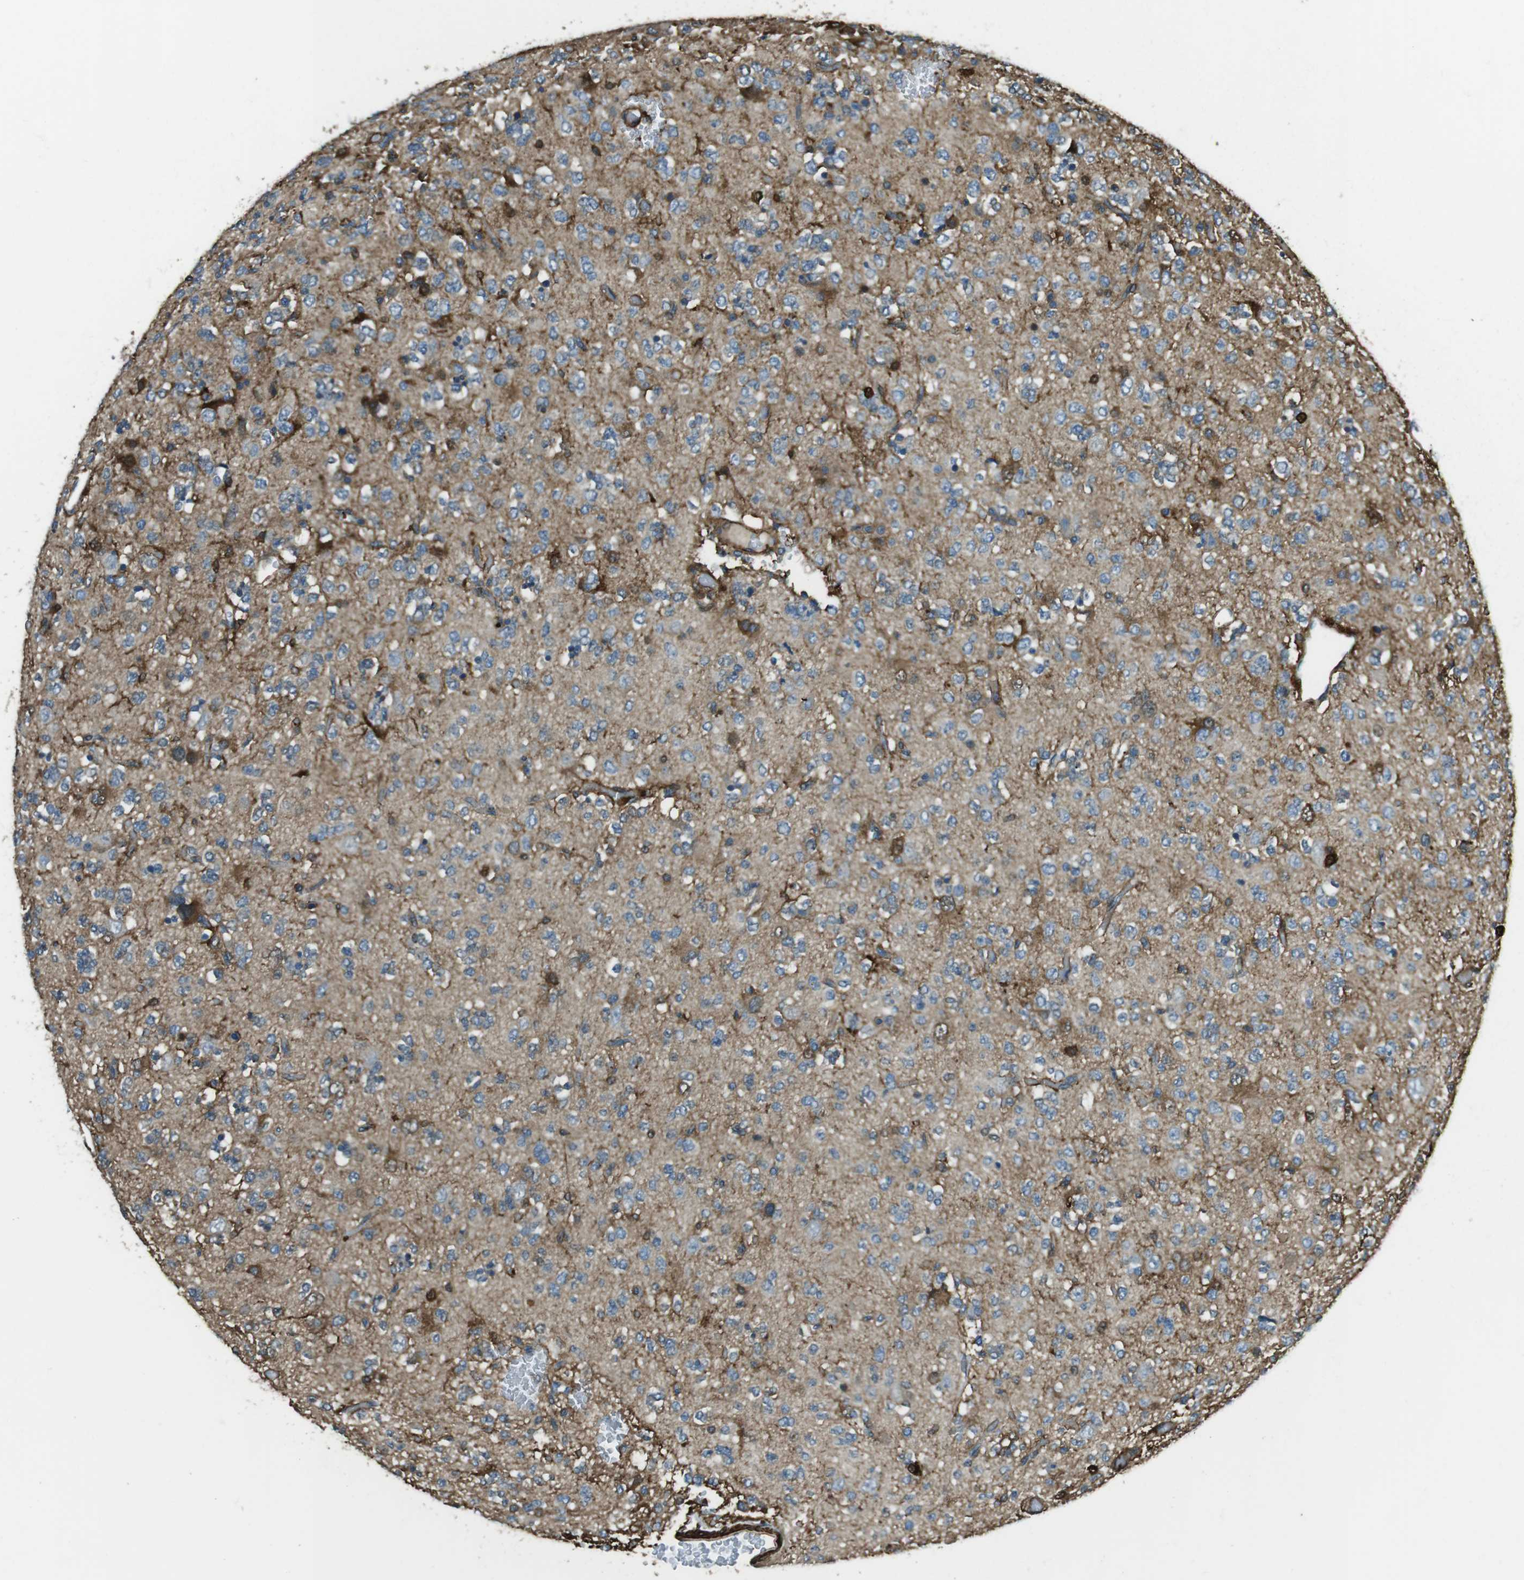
{"staining": {"intensity": "moderate", "quantity": "<25%", "location": "cytoplasmic/membranous"}, "tissue": "glioma", "cell_type": "Tumor cells", "image_type": "cancer", "snomed": [{"axis": "morphology", "description": "Glioma, malignant, Low grade"}, {"axis": "topography", "description": "Brain"}], "caption": "There is low levels of moderate cytoplasmic/membranous expression in tumor cells of malignant glioma (low-grade), as demonstrated by immunohistochemical staining (brown color).", "gene": "SFT2D1", "patient": {"sex": "male", "age": 38}}